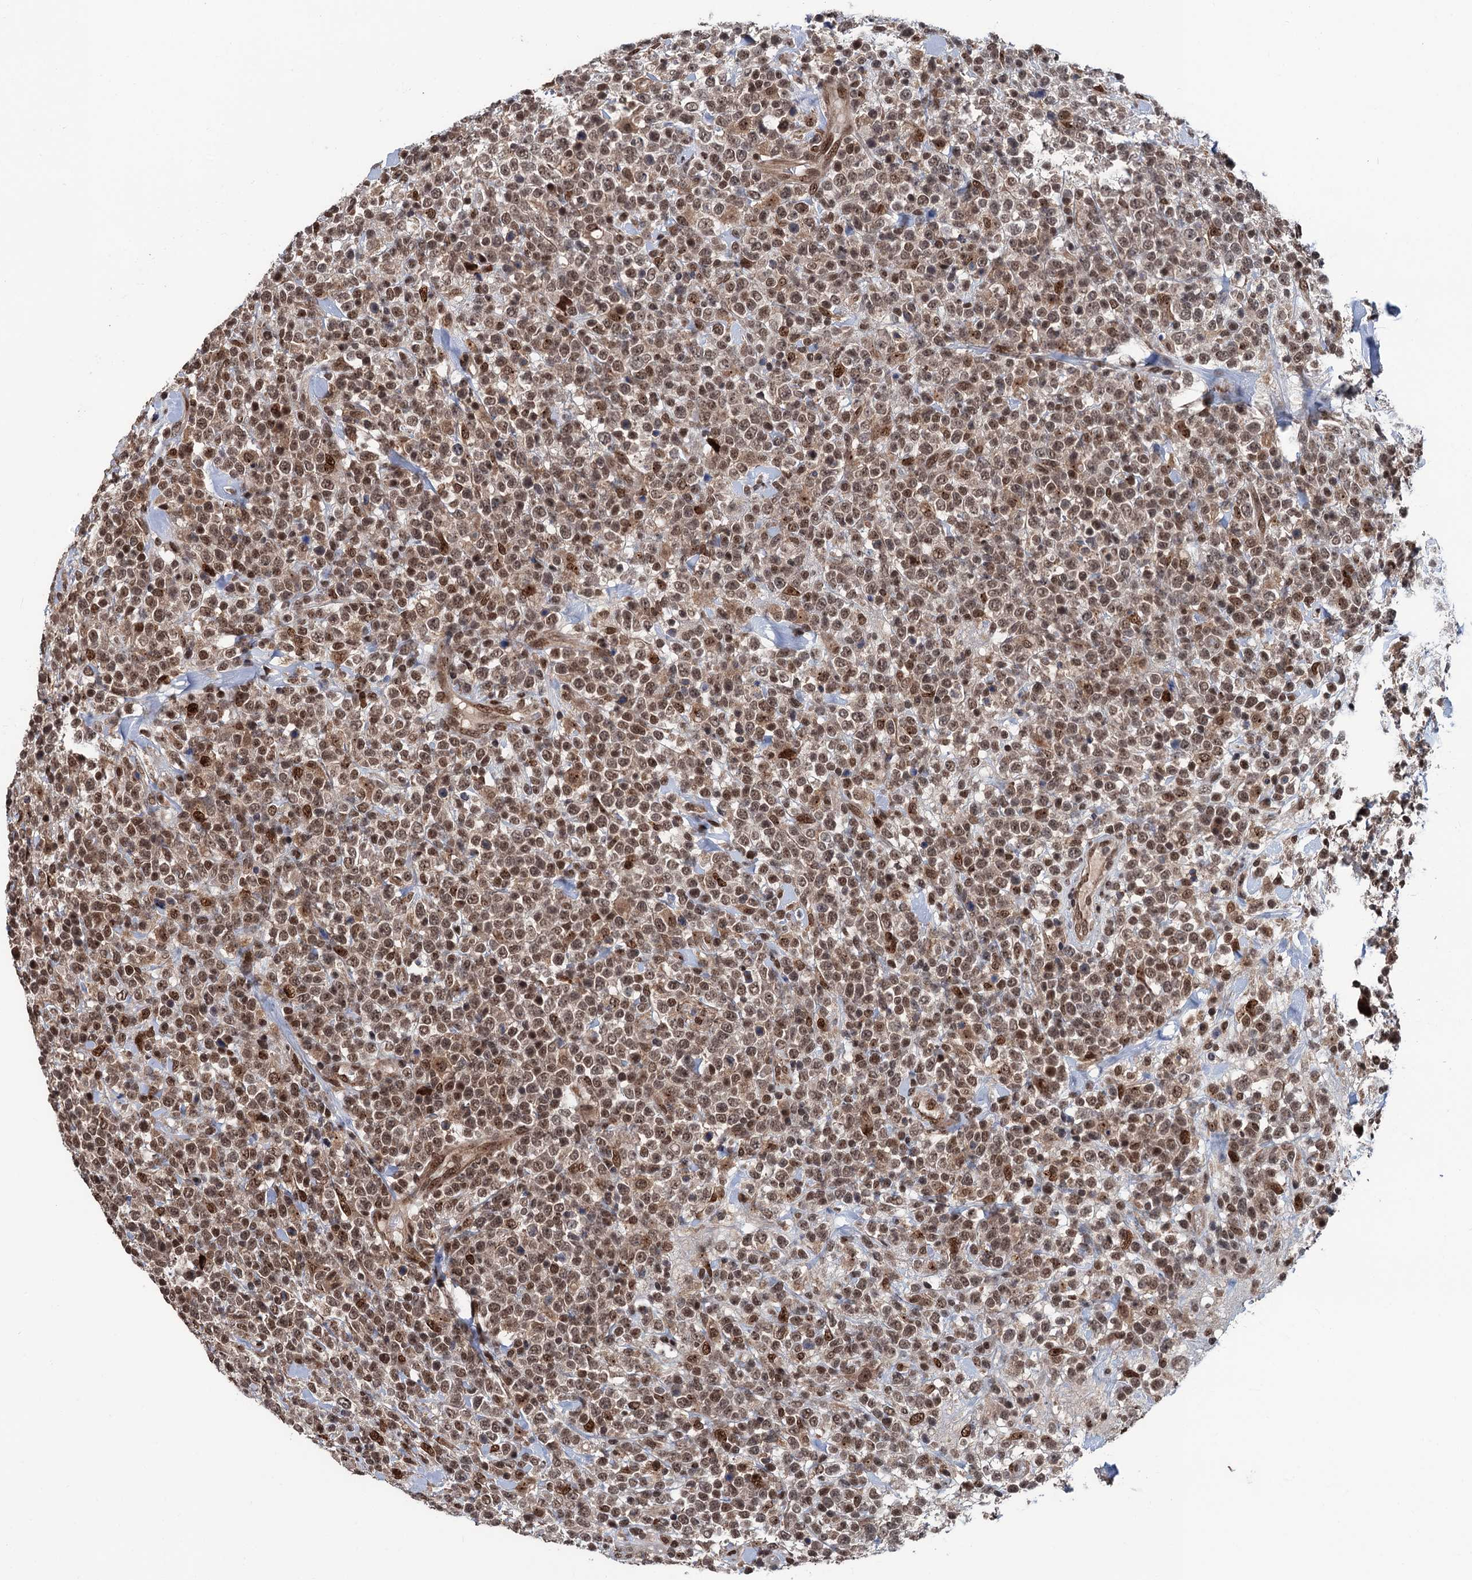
{"staining": {"intensity": "moderate", "quantity": ">75%", "location": "nuclear"}, "tissue": "lymphoma", "cell_type": "Tumor cells", "image_type": "cancer", "snomed": [{"axis": "morphology", "description": "Malignant lymphoma, non-Hodgkin's type, High grade"}, {"axis": "topography", "description": "Colon"}], "caption": "This photomicrograph displays immunohistochemistry staining of high-grade malignant lymphoma, non-Hodgkin's type, with medium moderate nuclear staining in approximately >75% of tumor cells.", "gene": "RASSF4", "patient": {"sex": "female", "age": 53}}